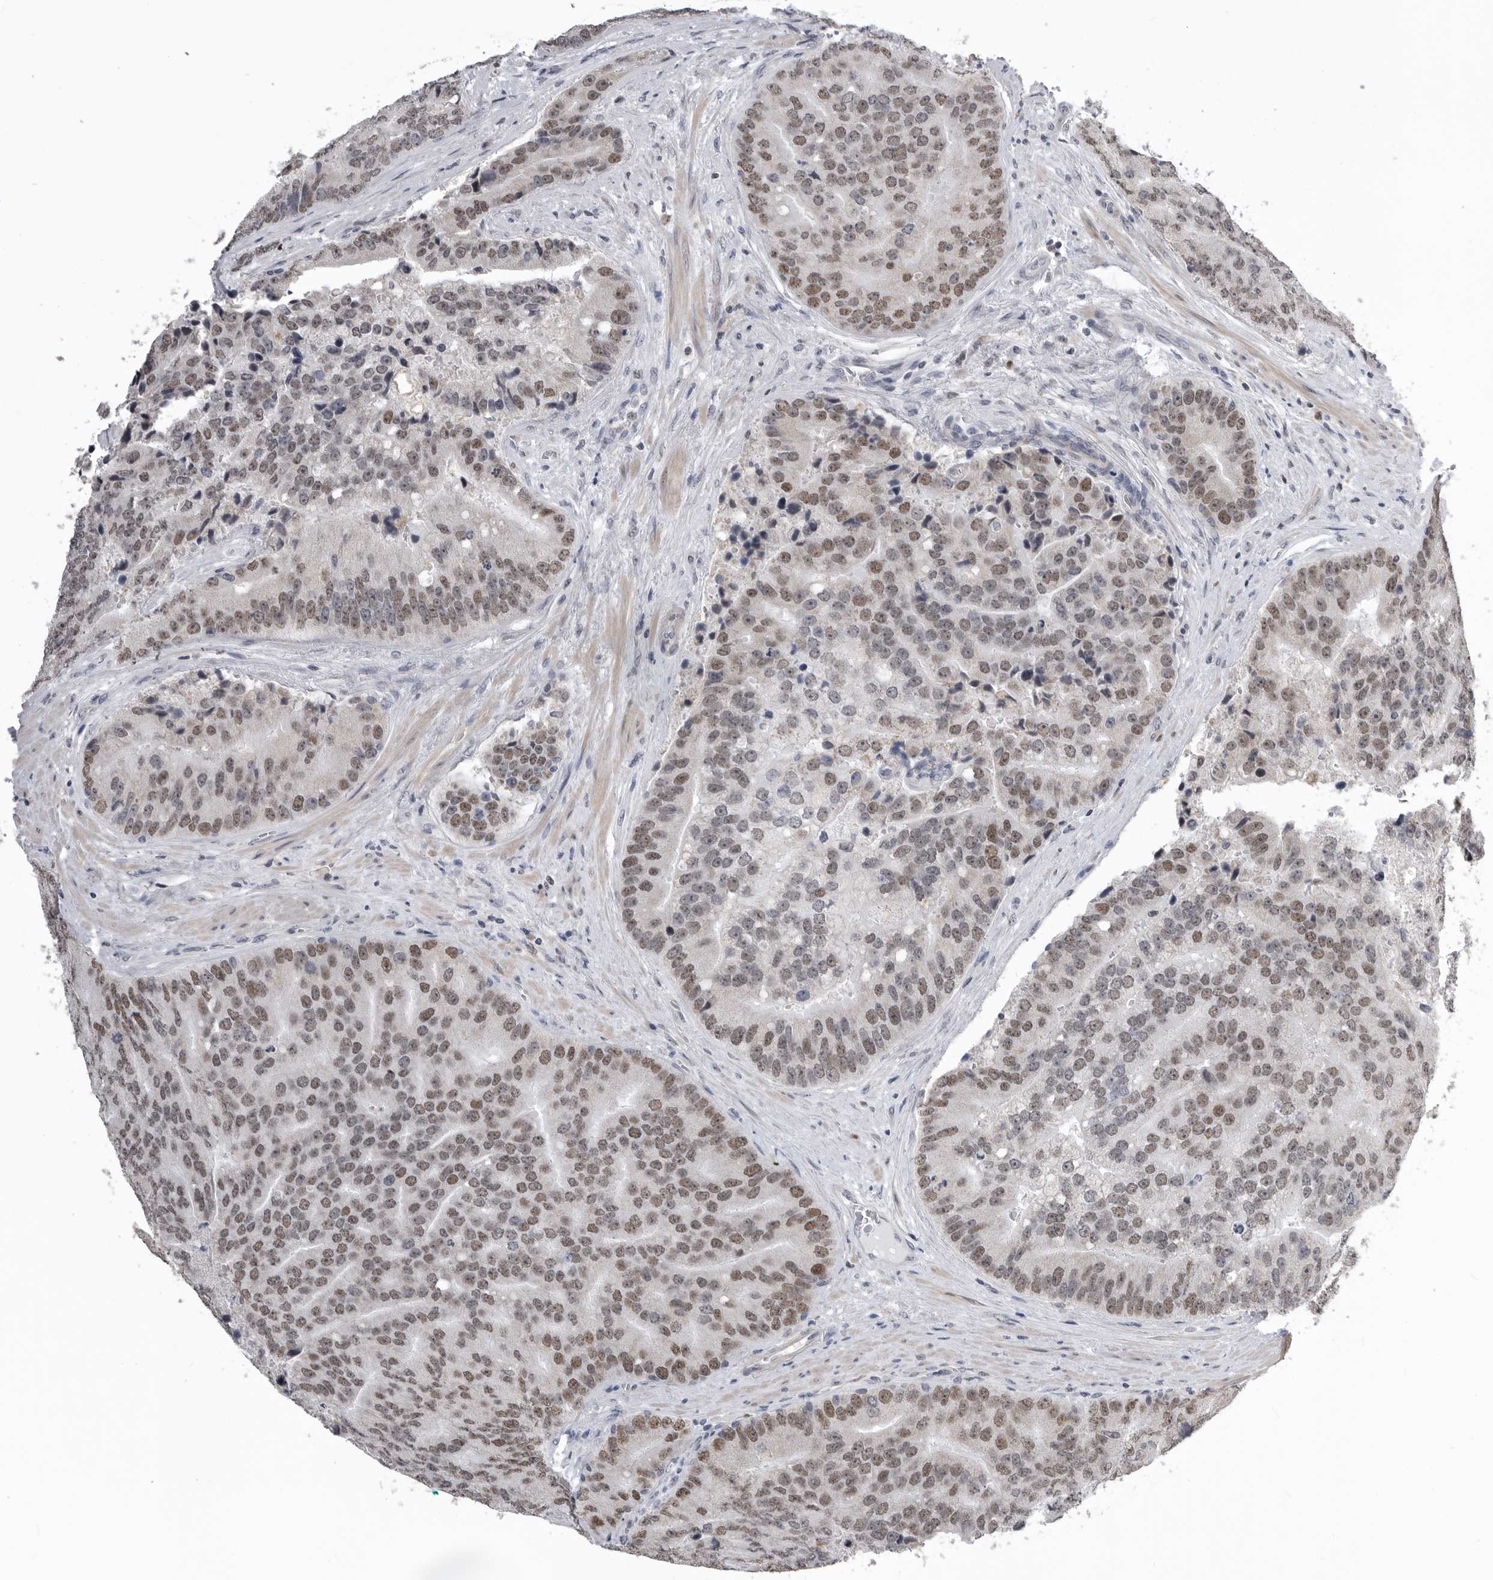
{"staining": {"intensity": "moderate", "quantity": "25%-75%", "location": "nuclear"}, "tissue": "prostate cancer", "cell_type": "Tumor cells", "image_type": "cancer", "snomed": [{"axis": "morphology", "description": "Adenocarcinoma, High grade"}, {"axis": "topography", "description": "Prostate"}], "caption": "Immunohistochemistry (IHC) photomicrograph of neoplastic tissue: prostate cancer (adenocarcinoma (high-grade)) stained using IHC demonstrates medium levels of moderate protein expression localized specifically in the nuclear of tumor cells, appearing as a nuclear brown color.", "gene": "SMARCC1", "patient": {"sex": "male", "age": 70}}